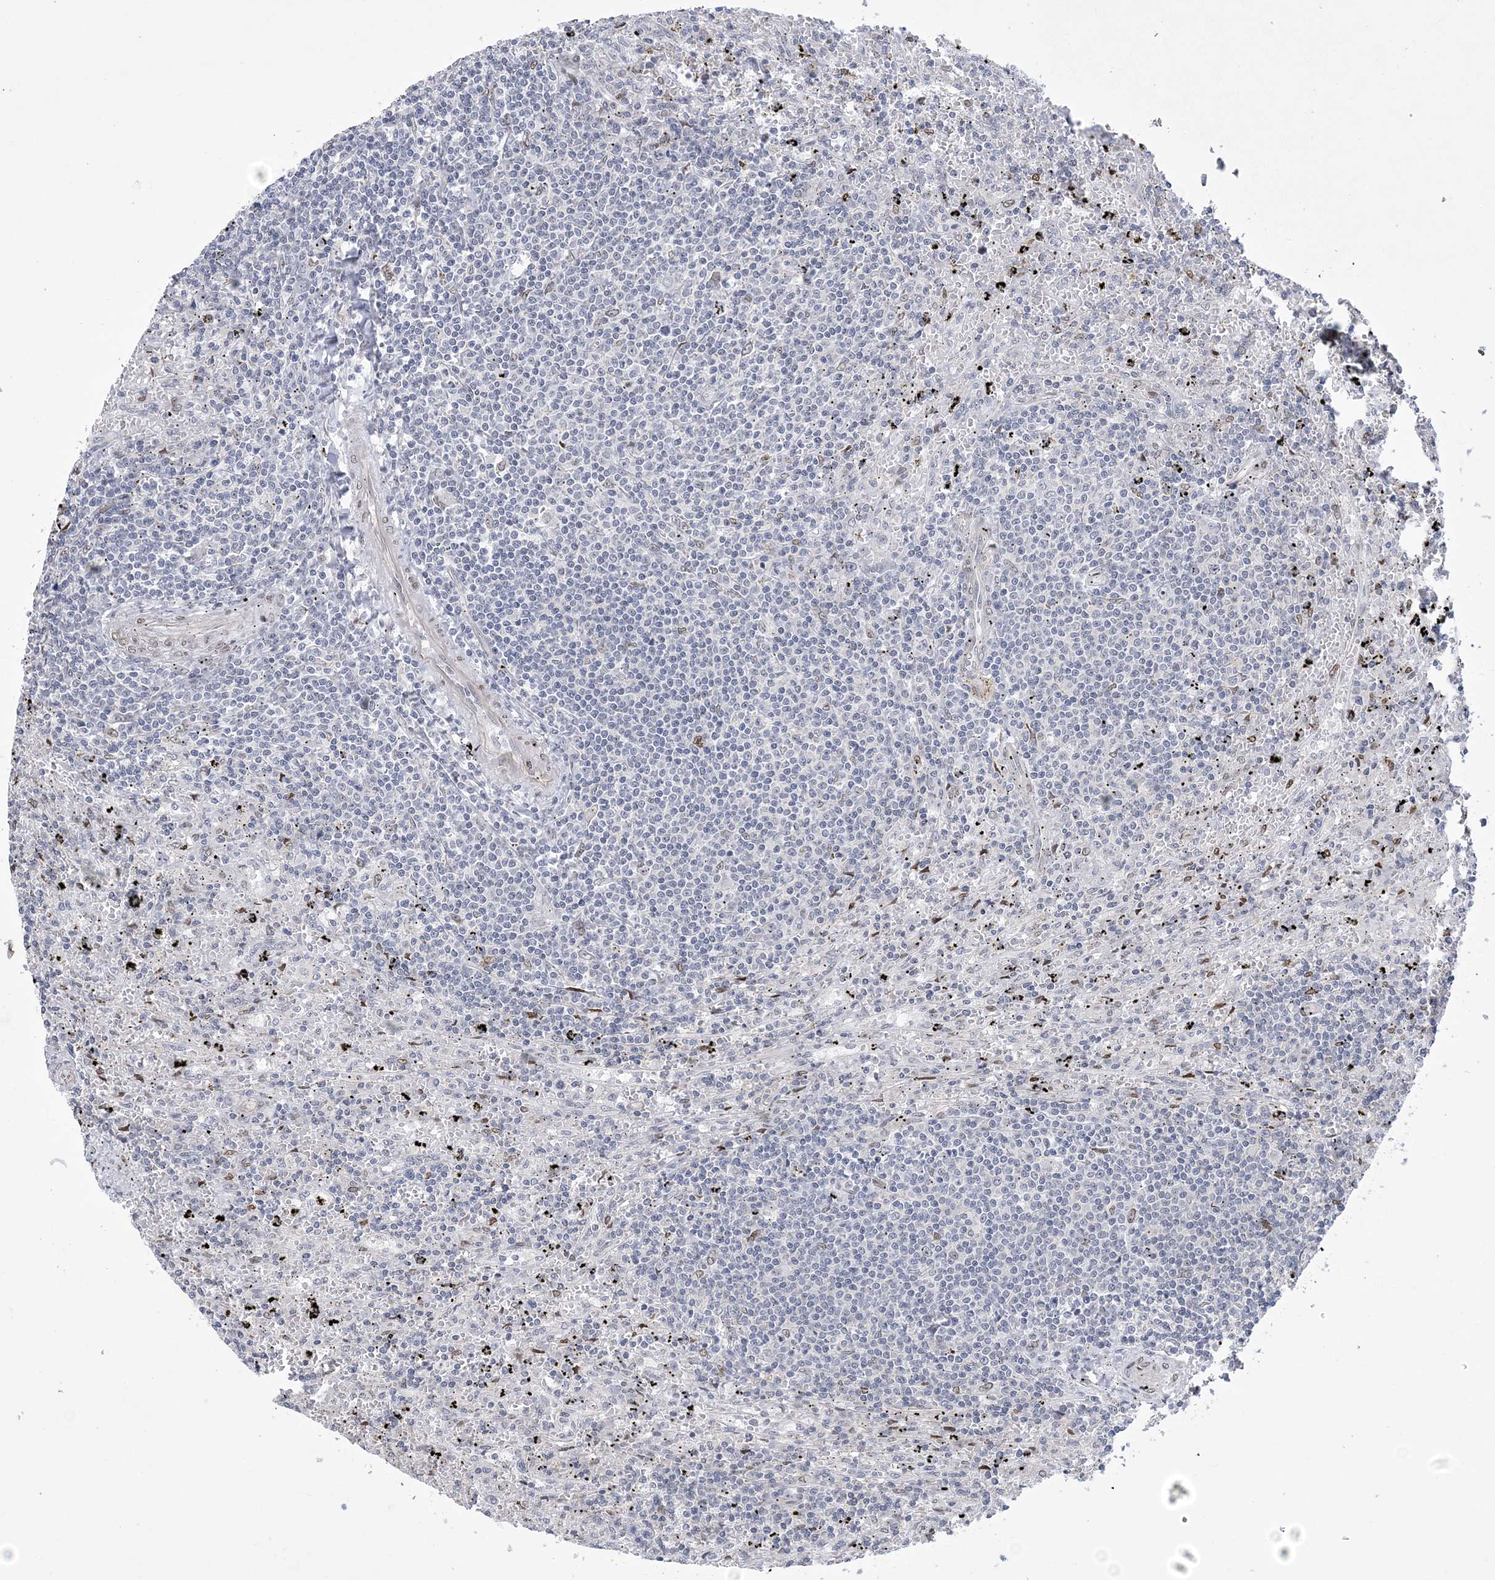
{"staining": {"intensity": "negative", "quantity": "none", "location": "none"}, "tissue": "lymphoma", "cell_type": "Tumor cells", "image_type": "cancer", "snomed": [{"axis": "morphology", "description": "Malignant lymphoma, non-Hodgkin's type, Low grade"}, {"axis": "topography", "description": "Spleen"}], "caption": "Immunohistochemistry of lymphoma demonstrates no expression in tumor cells. (Brightfield microscopy of DAB (3,3'-diaminobenzidine) IHC at high magnification).", "gene": "HOMEZ", "patient": {"sex": "male", "age": 76}}